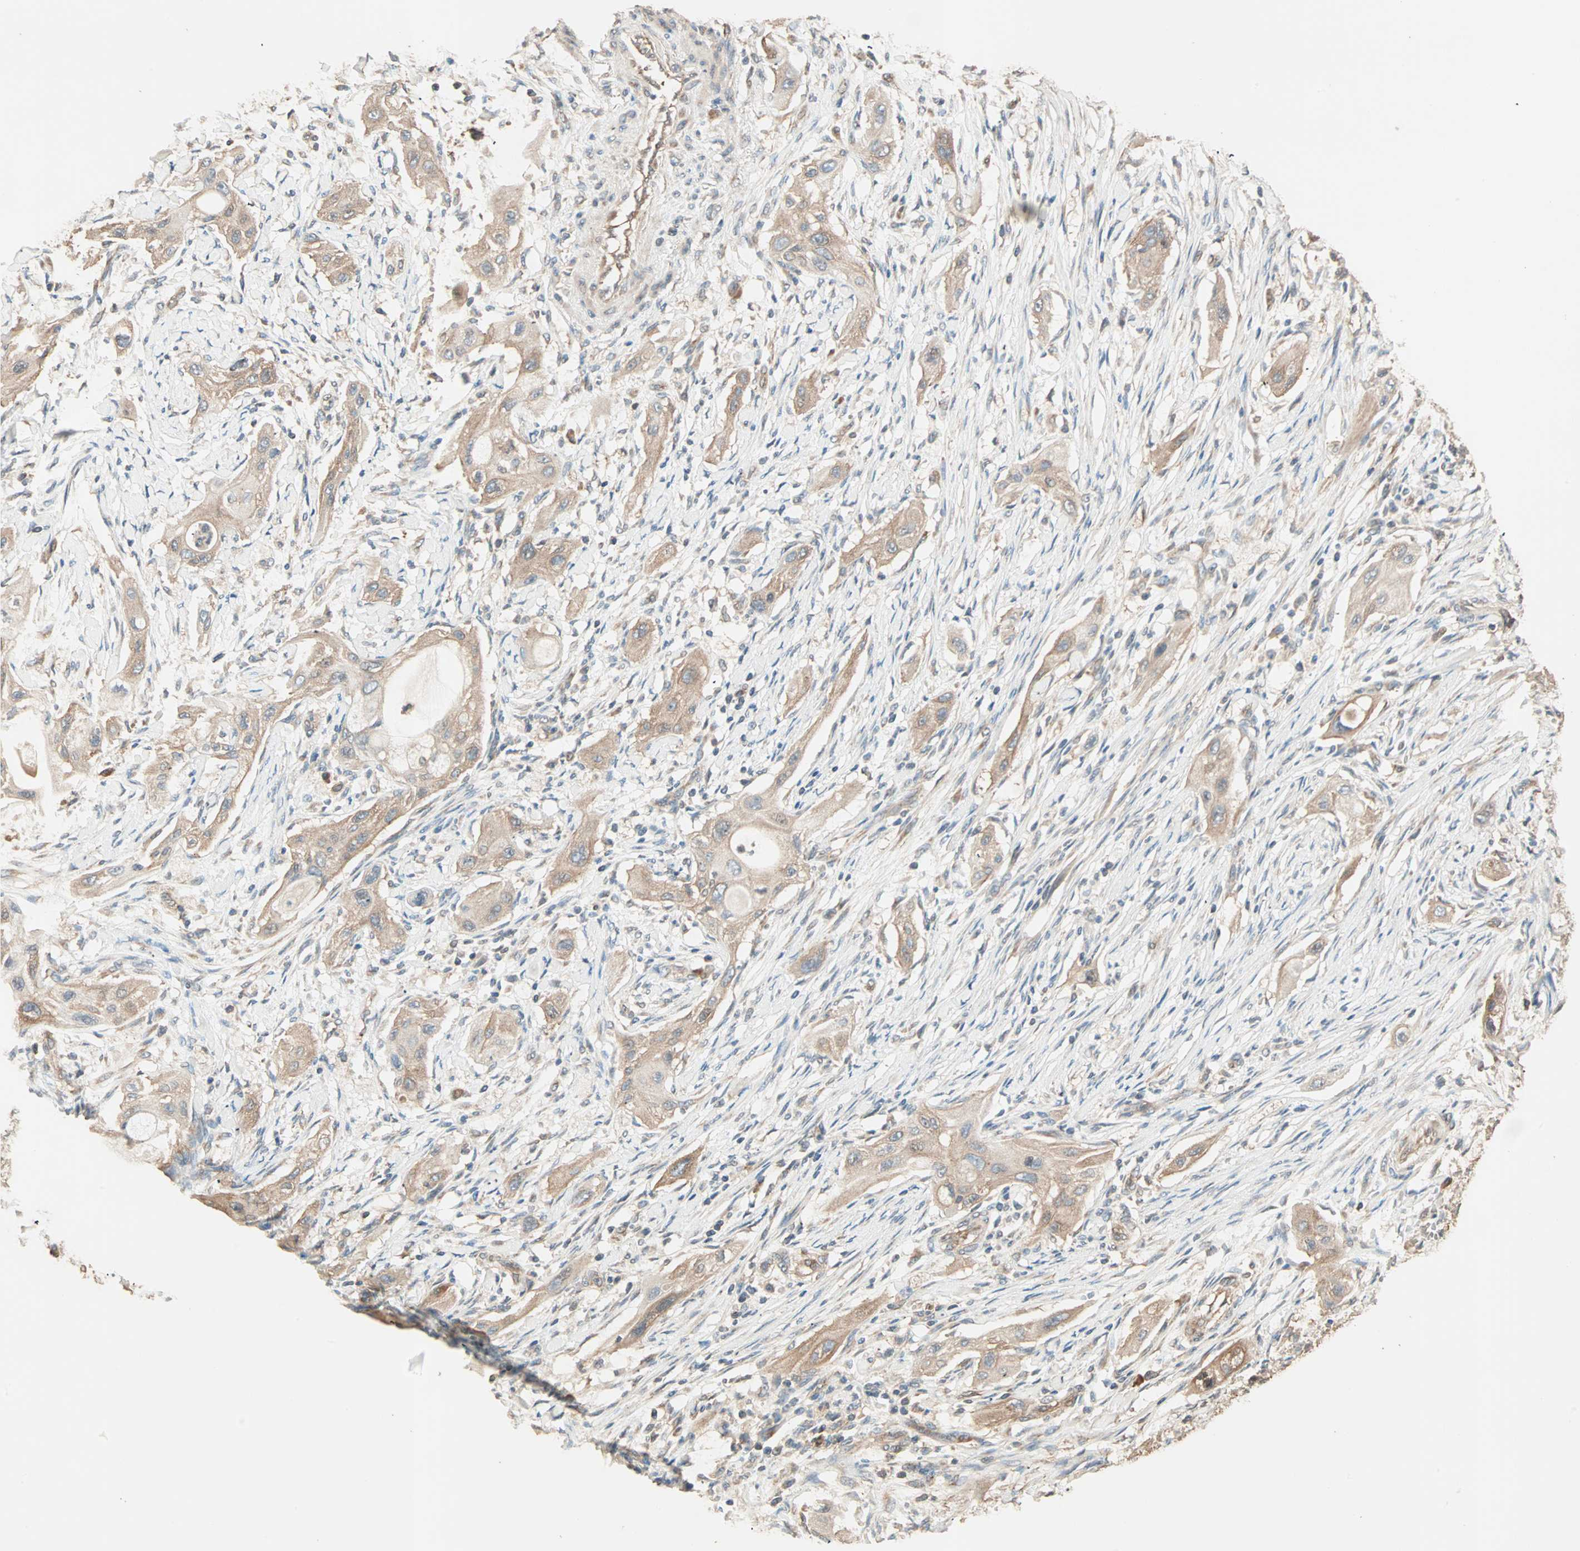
{"staining": {"intensity": "moderate", "quantity": ">75%", "location": "cytoplasmic/membranous"}, "tissue": "lung cancer", "cell_type": "Tumor cells", "image_type": "cancer", "snomed": [{"axis": "morphology", "description": "Squamous cell carcinoma, NOS"}, {"axis": "topography", "description": "Lung"}], "caption": "Immunohistochemistry (DAB) staining of human lung cancer (squamous cell carcinoma) displays moderate cytoplasmic/membranous protein expression in about >75% of tumor cells.", "gene": "EIF4G2", "patient": {"sex": "female", "age": 47}}